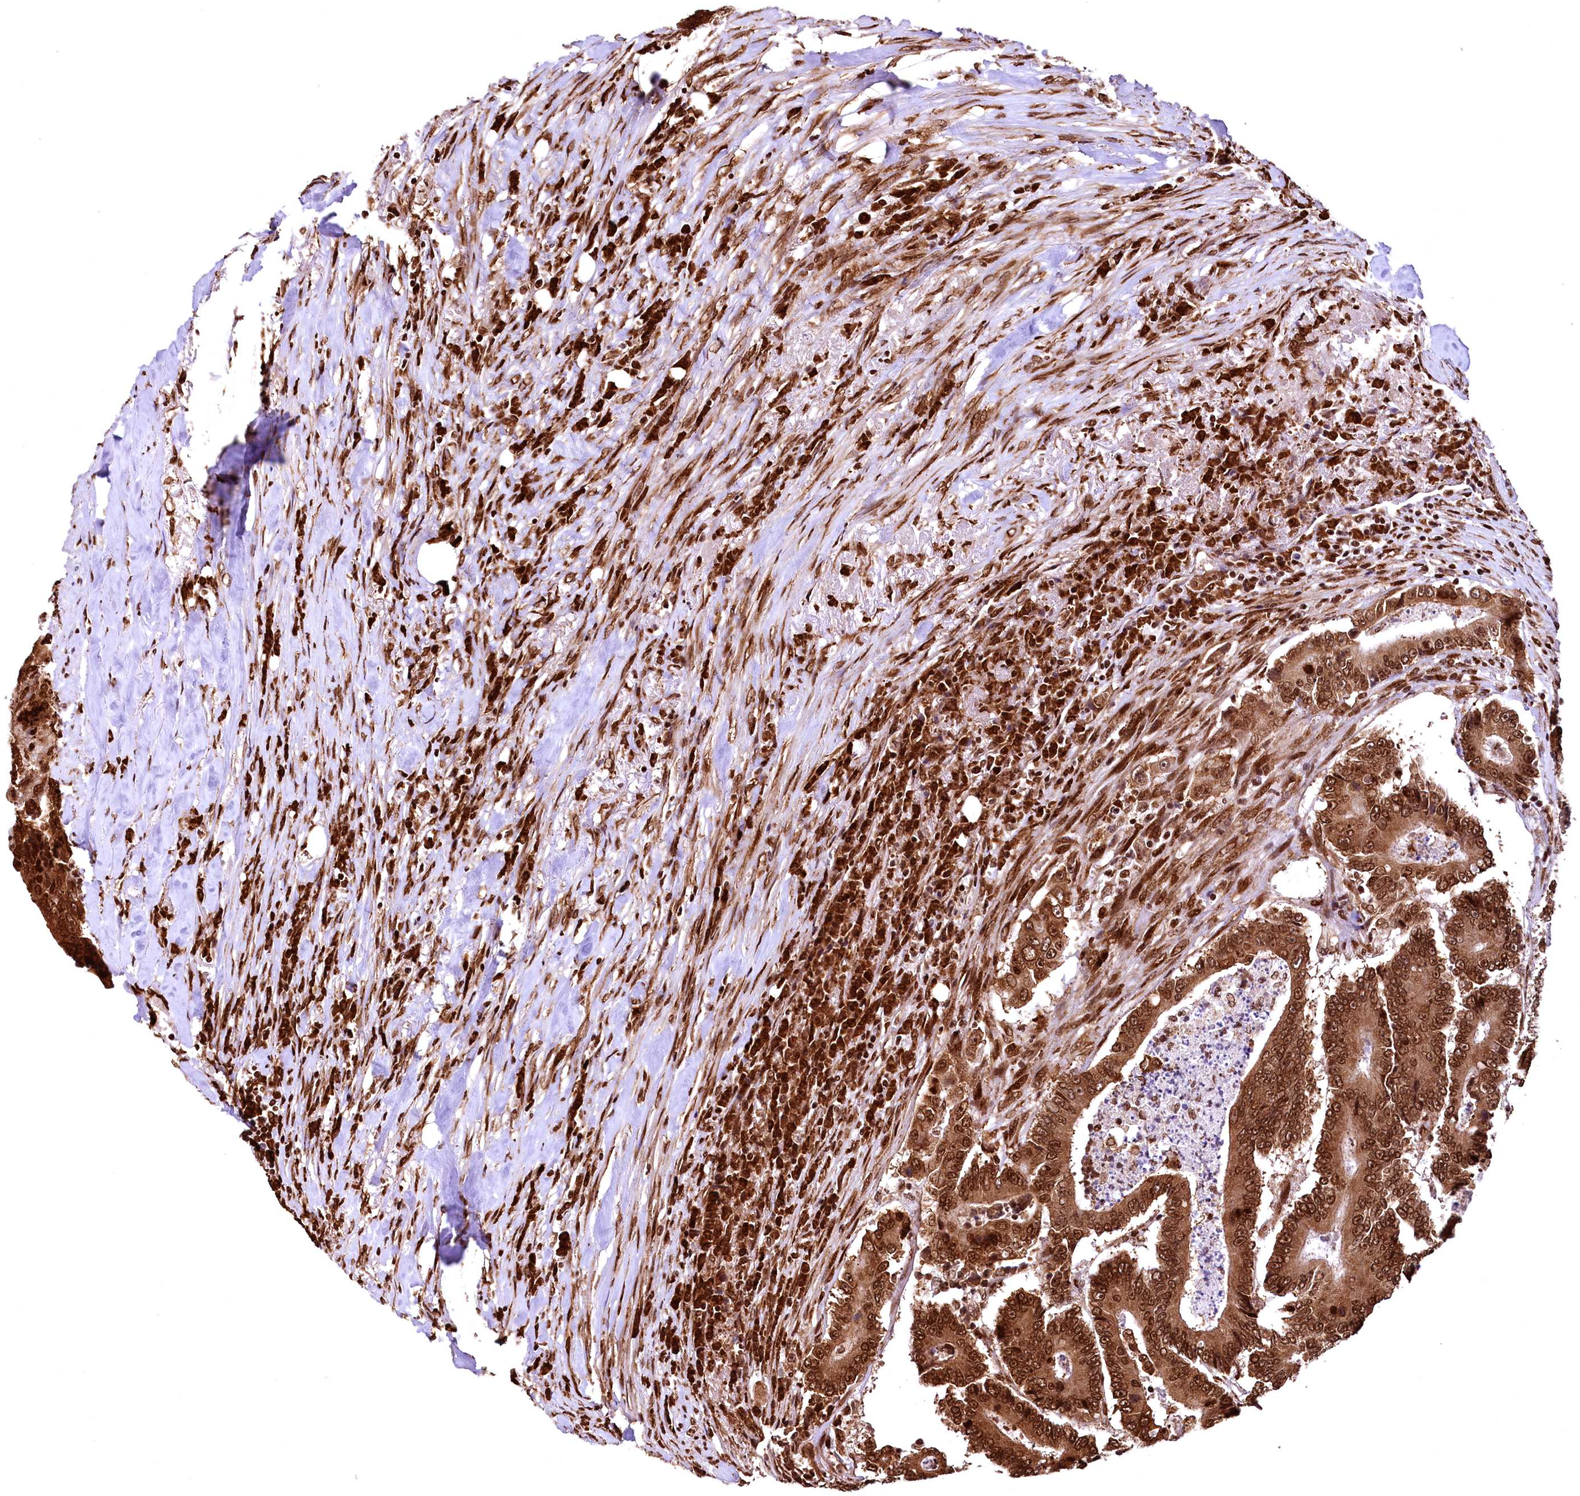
{"staining": {"intensity": "strong", "quantity": ">75%", "location": "cytoplasmic/membranous,nuclear"}, "tissue": "colorectal cancer", "cell_type": "Tumor cells", "image_type": "cancer", "snomed": [{"axis": "morphology", "description": "Adenocarcinoma, NOS"}, {"axis": "topography", "description": "Colon"}], "caption": "A high-resolution image shows IHC staining of colorectal adenocarcinoma, which shows strong cytoplasmic/membranous and nuclear positivity in about >75% of tumor cells.", "gene": "PDS5B", "patient": {"sex": "male", "age": 83}}